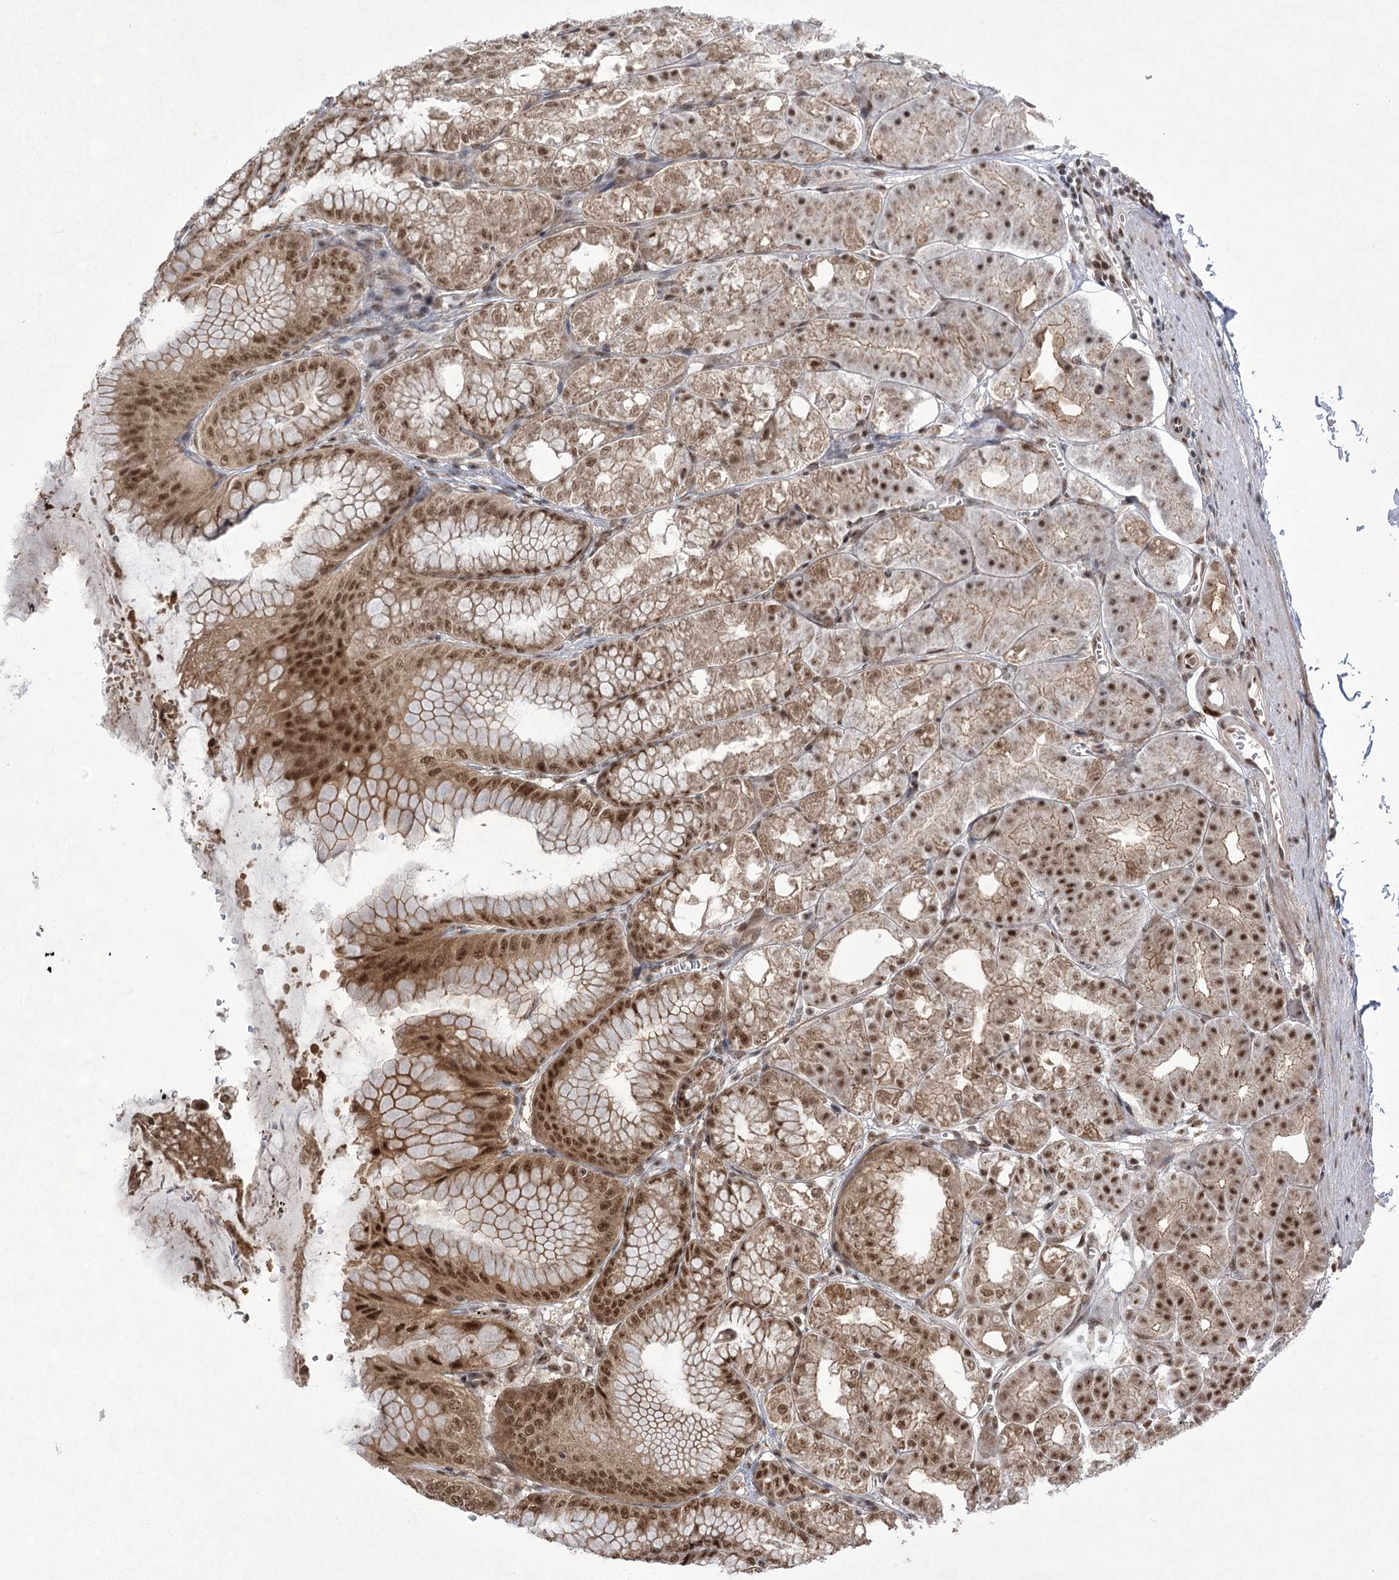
{"staining": {"intensity": "strong", "quantity": ">75%", "location": "cytoplasmic/membranous,nuclear"}, "tissue": "stomach", "cell_type": "Glandular cells", "image_type": "normal", "snomed": [{"axis": "morphology", "description": "Normal tissue, NOS"}, {"axis": "topography", "description": "Stomach, lower"}], "caption": "Strong cytoplasmic/membranous,nuclear expression for a protein is identified in about >75% of glandular cells of unremarkable stomach using immunohistochemistry.", "gene": "ZCCHC8", "patient": {"sex": "male", "age": 71}}